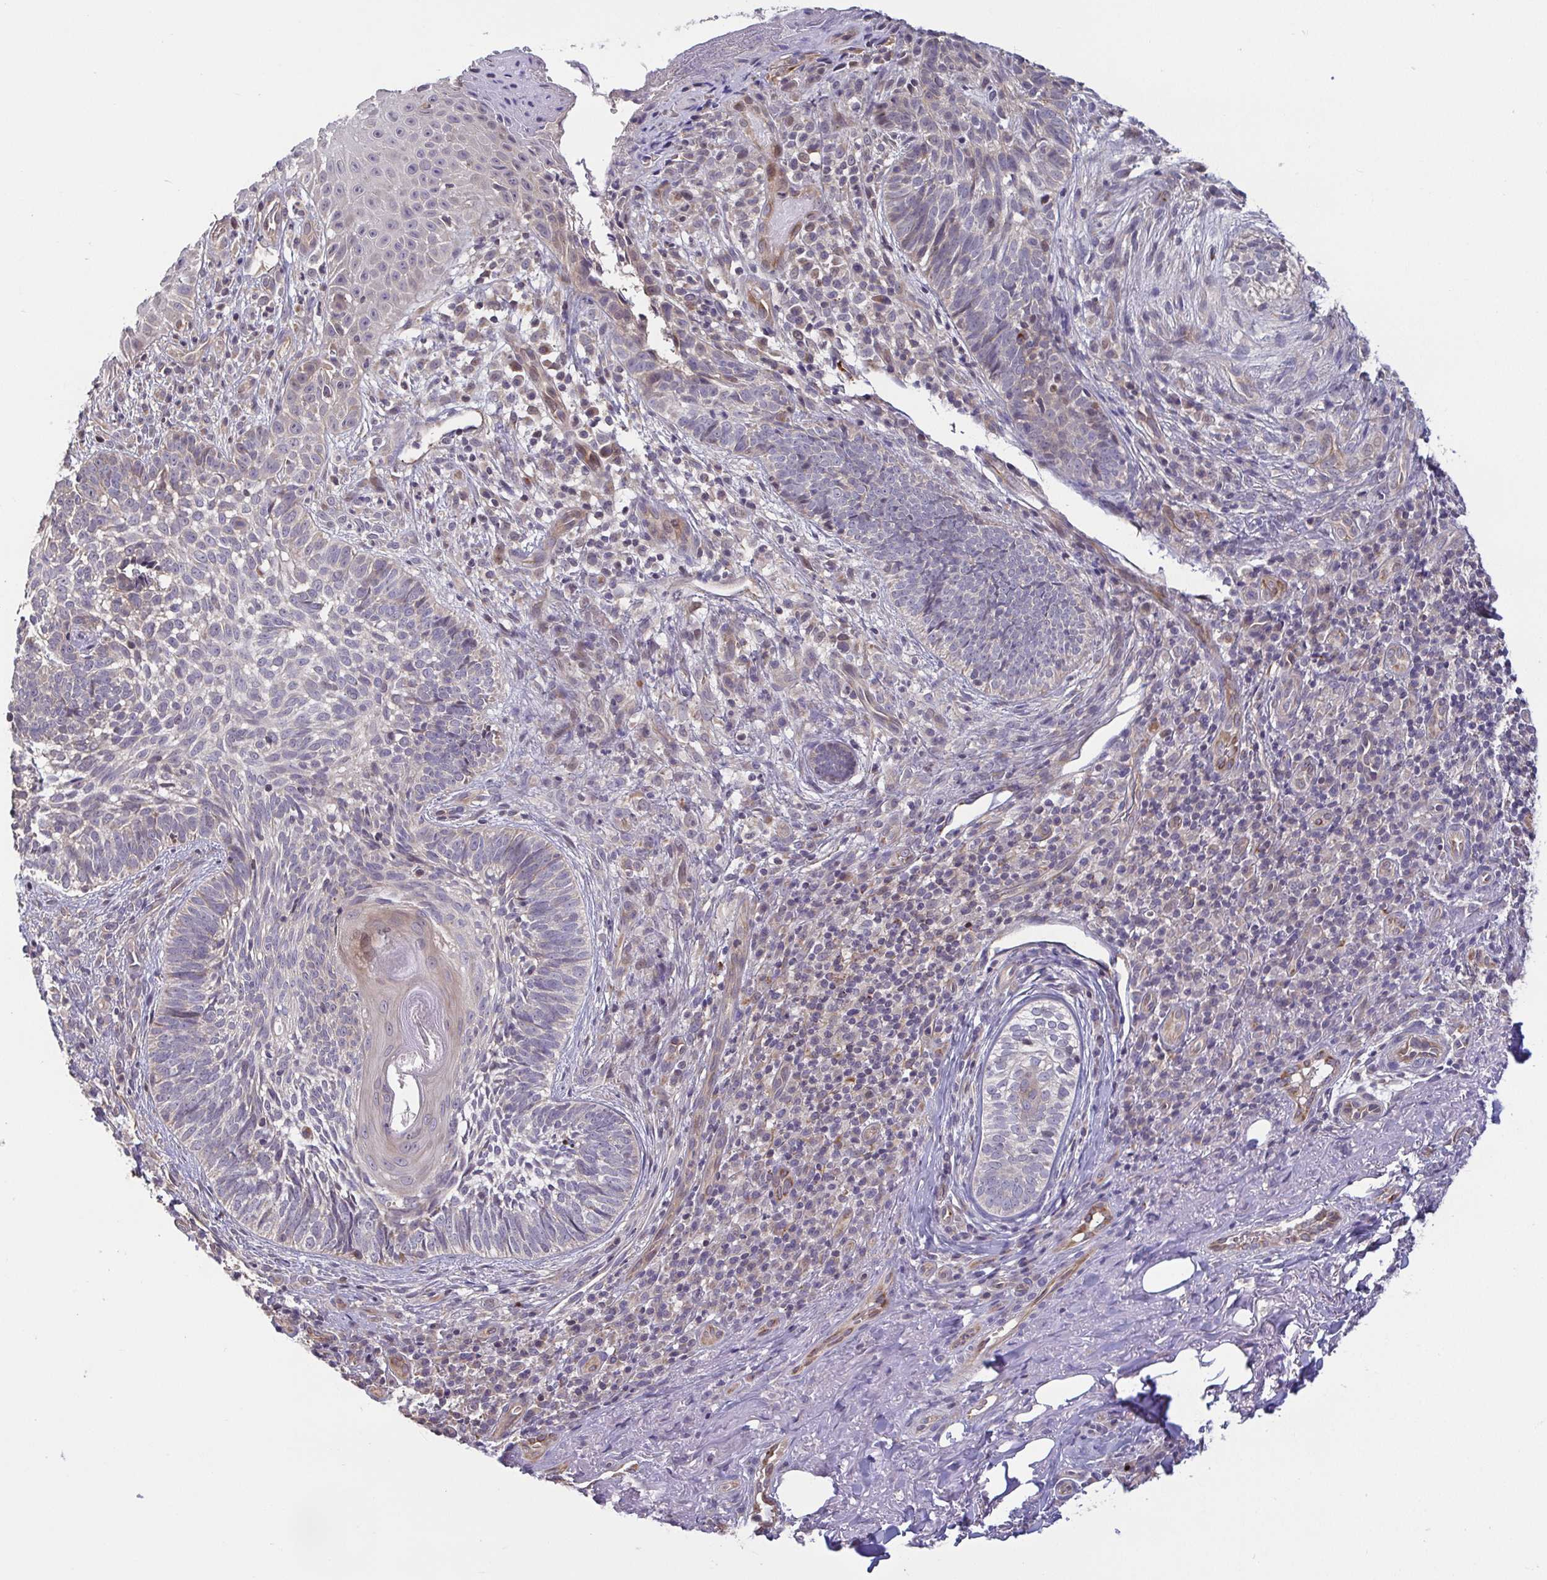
{"staining": {"intensity": "negative", "quantity": "none", "location": "none"}, "tissue": "skin cancer", "cell_type": "Tumor cells", "image_type": "cancer", "snomed": [{"axis": "morphology", "description": "Basal cell carcinoma"}, {"axis": "topography", "description": "Skin"}], "caption": "The IHC photomicrograph has no significant staining in tumor cells of basal cell carcinoma (skin) tissue. (Immunohistochemistry, brightfield microscopy, high magnification).", "gene": "OSBPL7", "patient": {"sex": "male", "age": 65}}